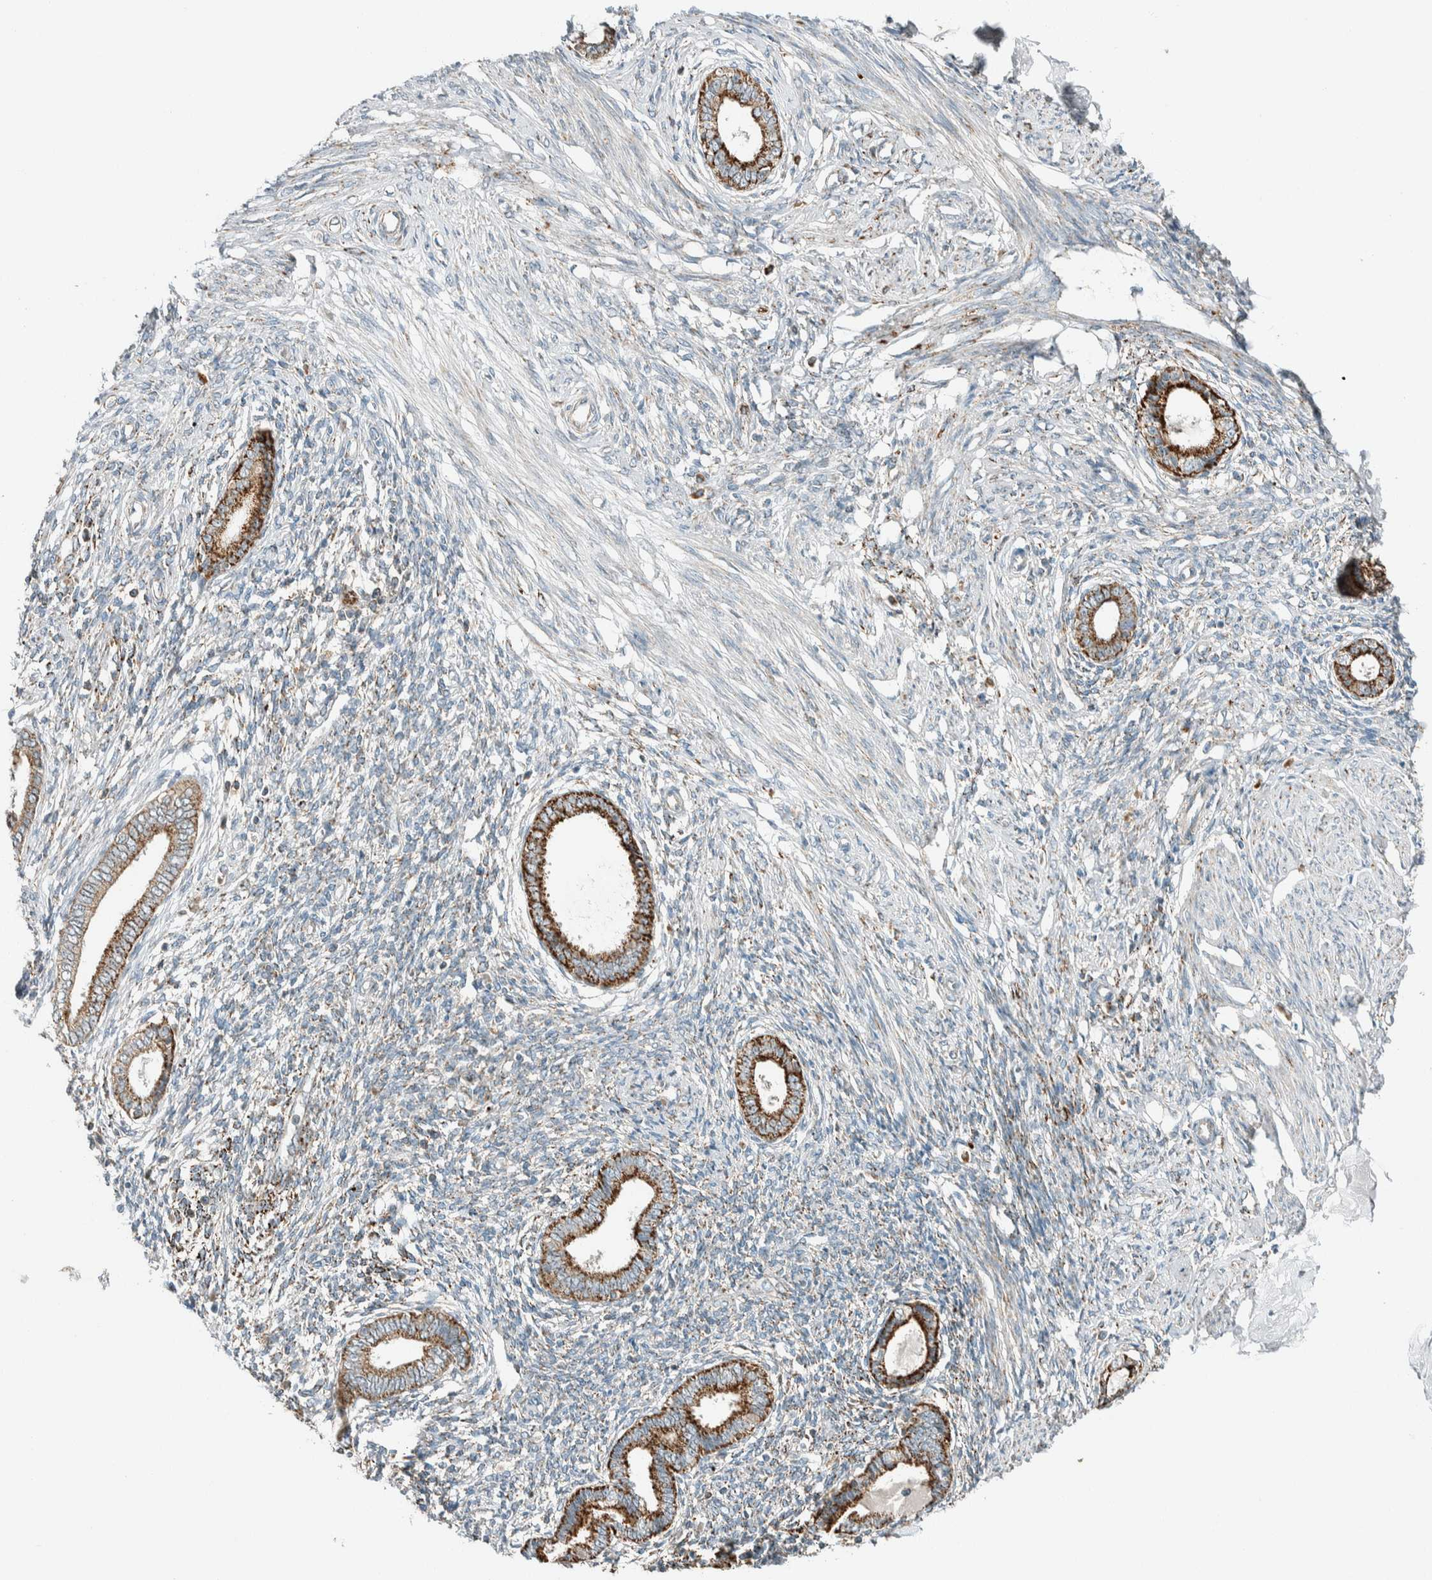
{"staining": {"intensity": "moderate", "quantity": "<25%", "location": "cytoplasmic/membranous"}, "tissue": "endometrium", "cell_type": "Cells in endometrial stroma", "image_type": "normal", "snomed": [{"axis": "morphology", "description": "Normal tissue, NOS"}, {"axis": "topography", "description": "Endometrium"}], "caption": "Moderate cytoplasmic/membranous expression is present in about <25% of cells in endometrial stroma in benign endometrium.", "gene": "SPAG5", "patient": {"sex": "female", "age": 56}}